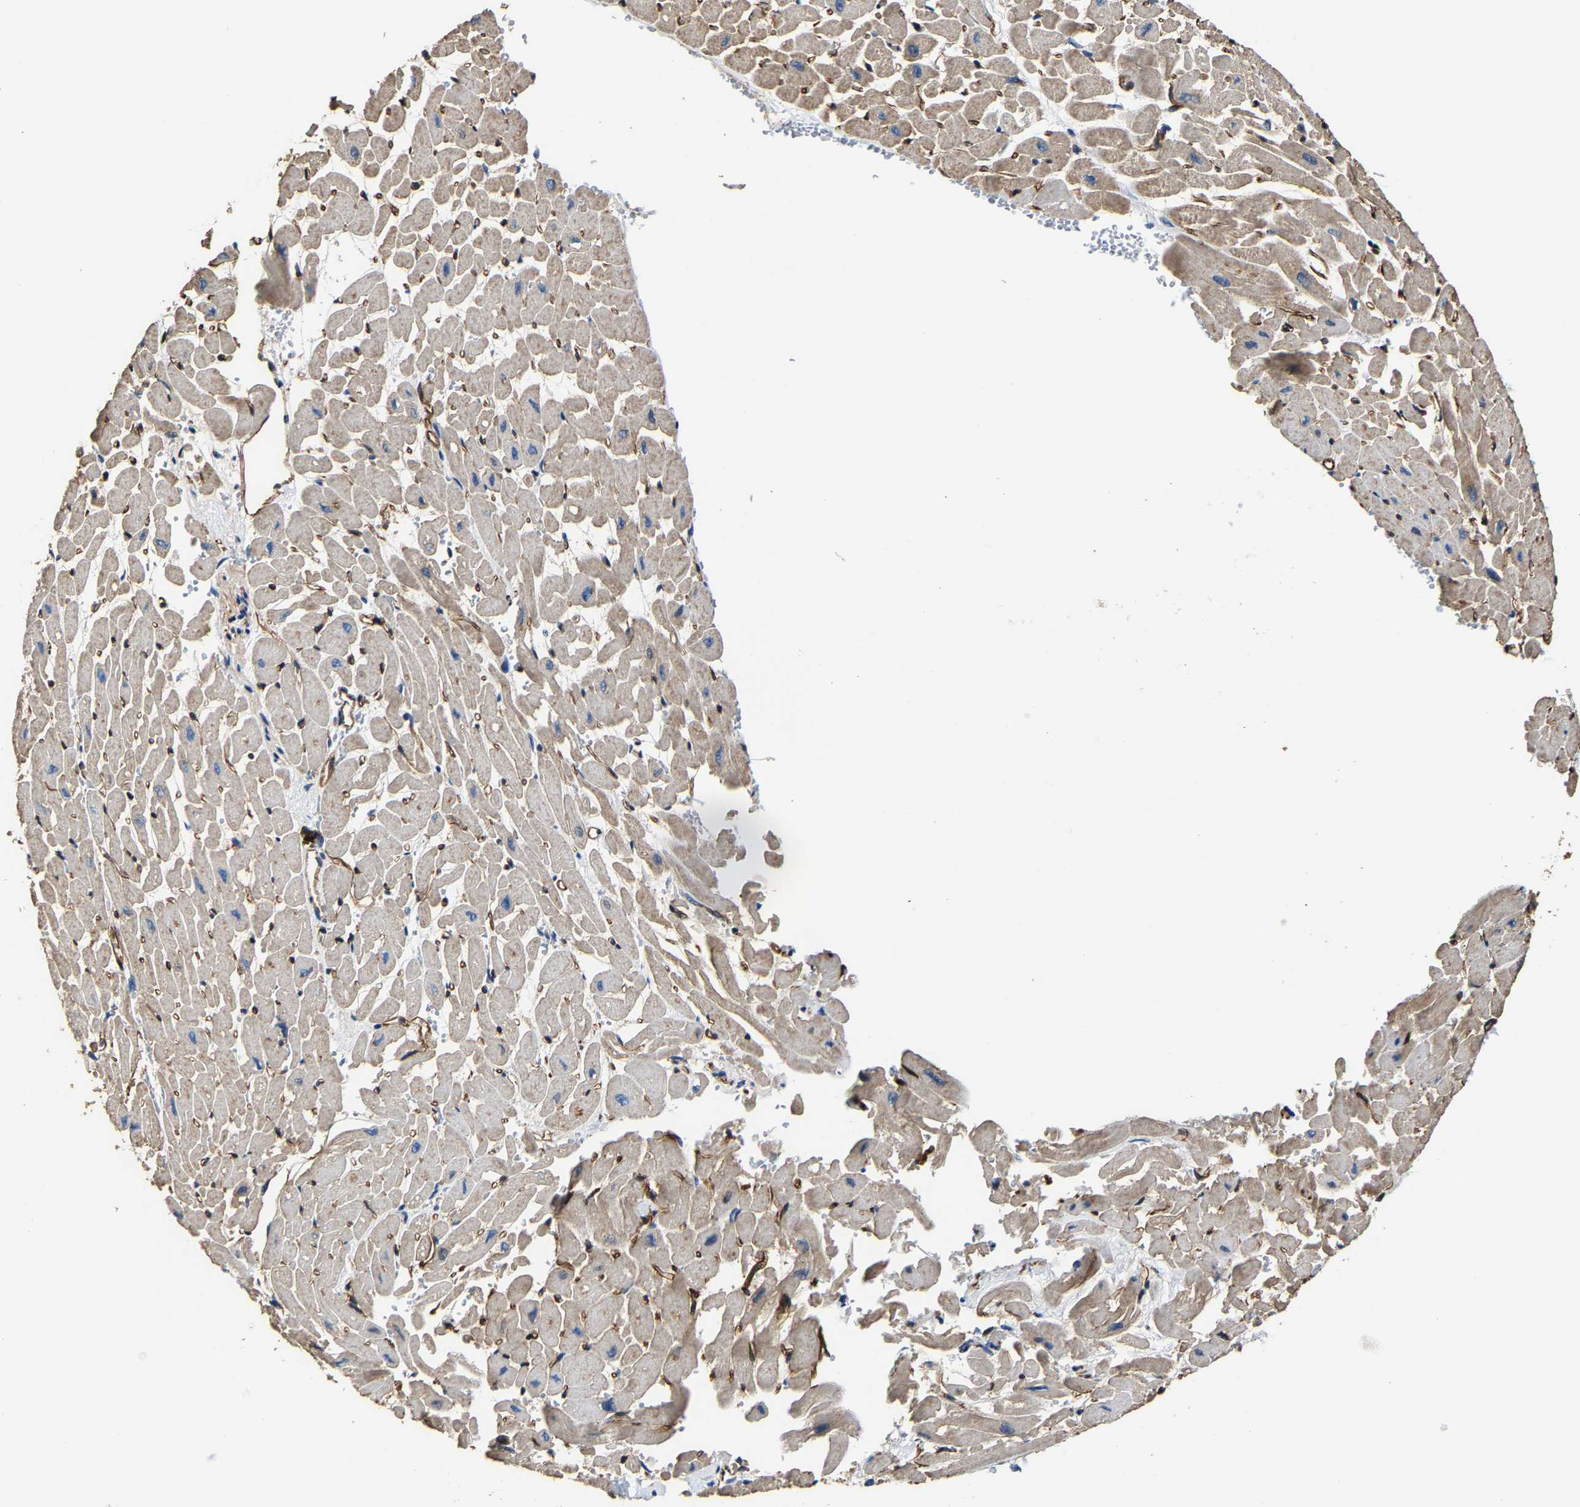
{"staining": {"intensity": "moderate", "quantity": ">75%", "location": "cytoplasmic/membranous"}, "tissue": "heart muscle", "cell_type": "Cardiomyocytes", "image_type": "normal", "snomed": [{"axis": "morphology", "description": "Normal tissue, NOS"}, {"axis": "topography", "description": "Heart"}], "caption": "IHC of benign human heart muscle reveals medium levels of moderate cytoplasmic/membranous positivity in approximately >75% of cardiomyocytes.", "gene": "GFRA3", "patient": {"sex": "male", "age": 45}}